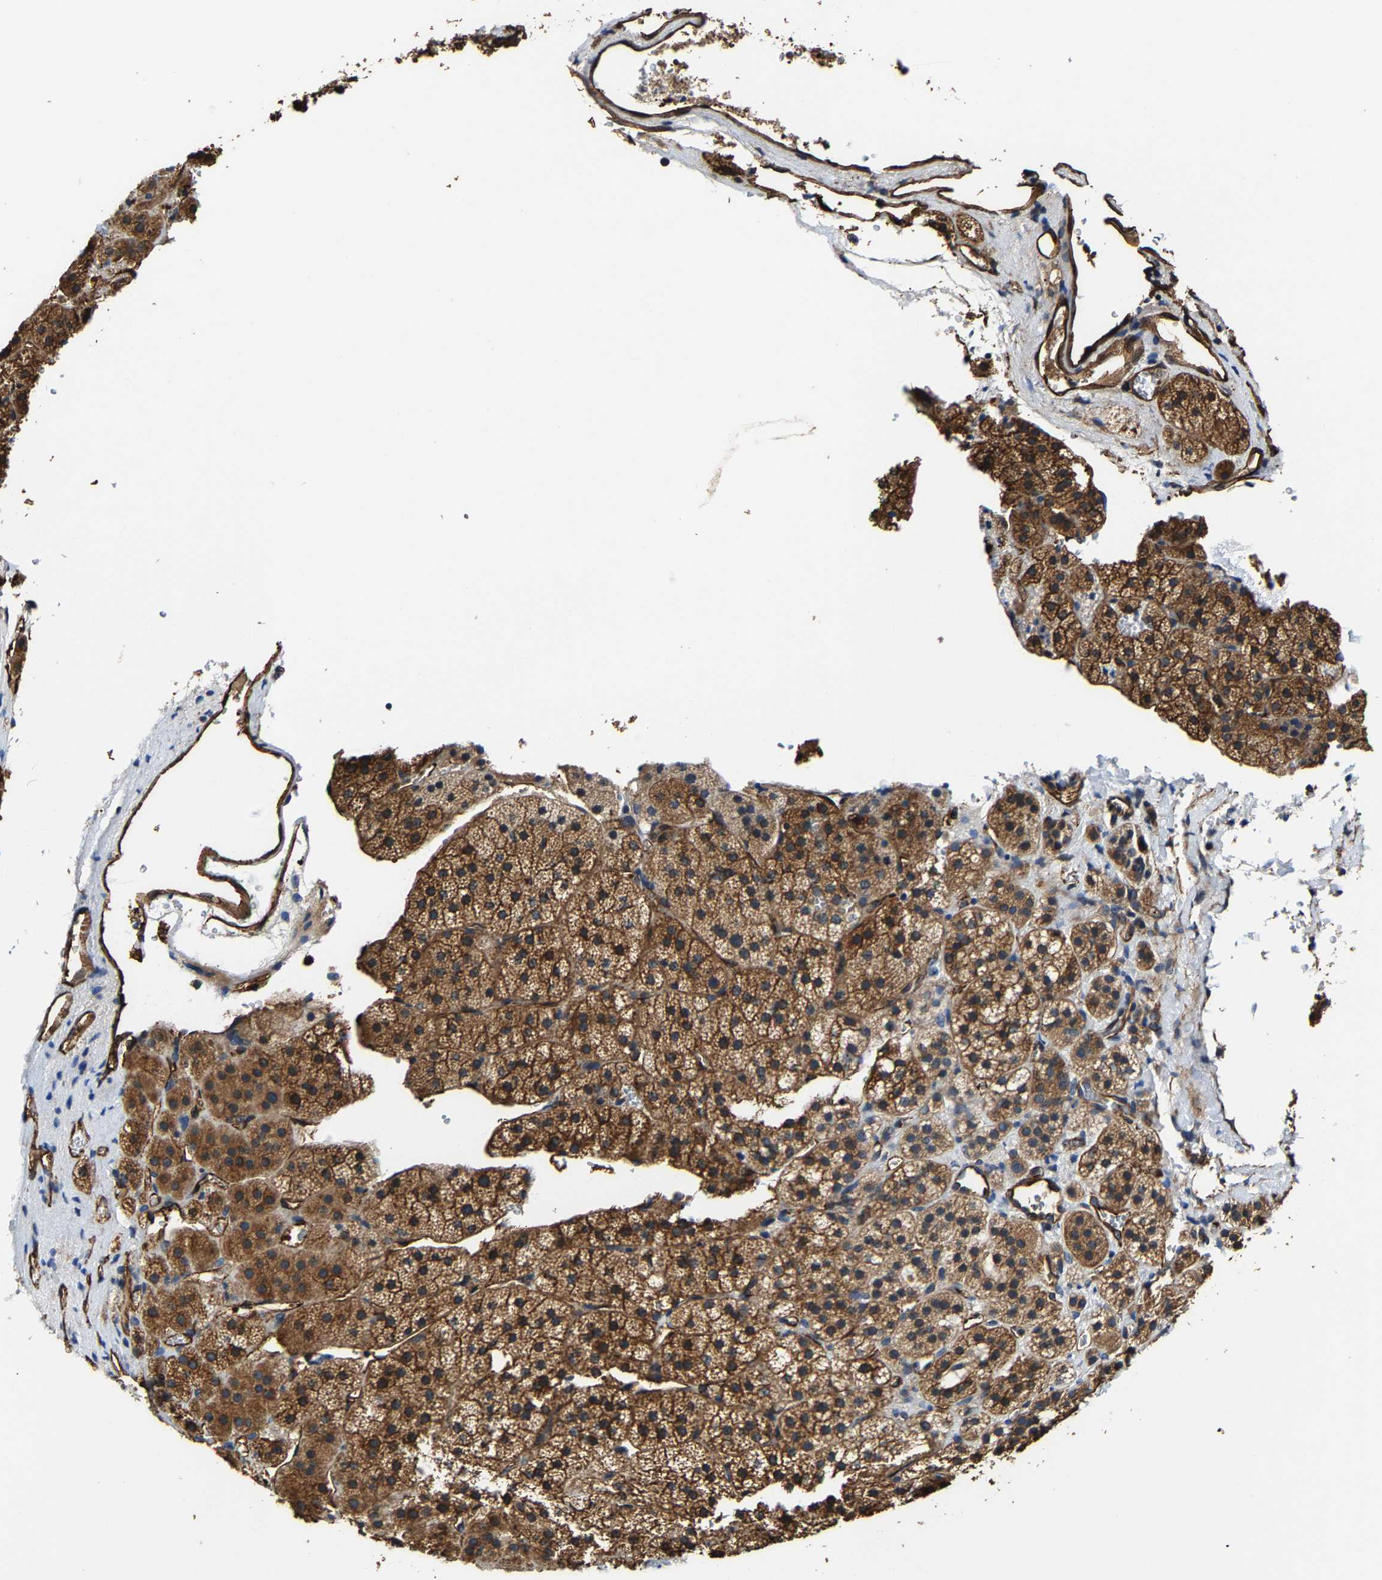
{"staining": {"intensity": "strong", "quantity": ">75%", "location": "cytoplasmic/membranous"}, "tissue": "adrenal gland", "cell_type": "Glandular cells", "image_type": "normal", "snomed": [{"axis": "morphology", "description": "Normal tissue, NOS"}, {"axis": "topography", "description": "Adrenal gland"}], "caption": "Human adrenal gland stained for a protein (brown) exhibits strong cytoplasmic/membranous positive expression in approximately >75% of glandular cells.", "gene": "GFRA3", "patient": {"sex": "female", "age": 44}}